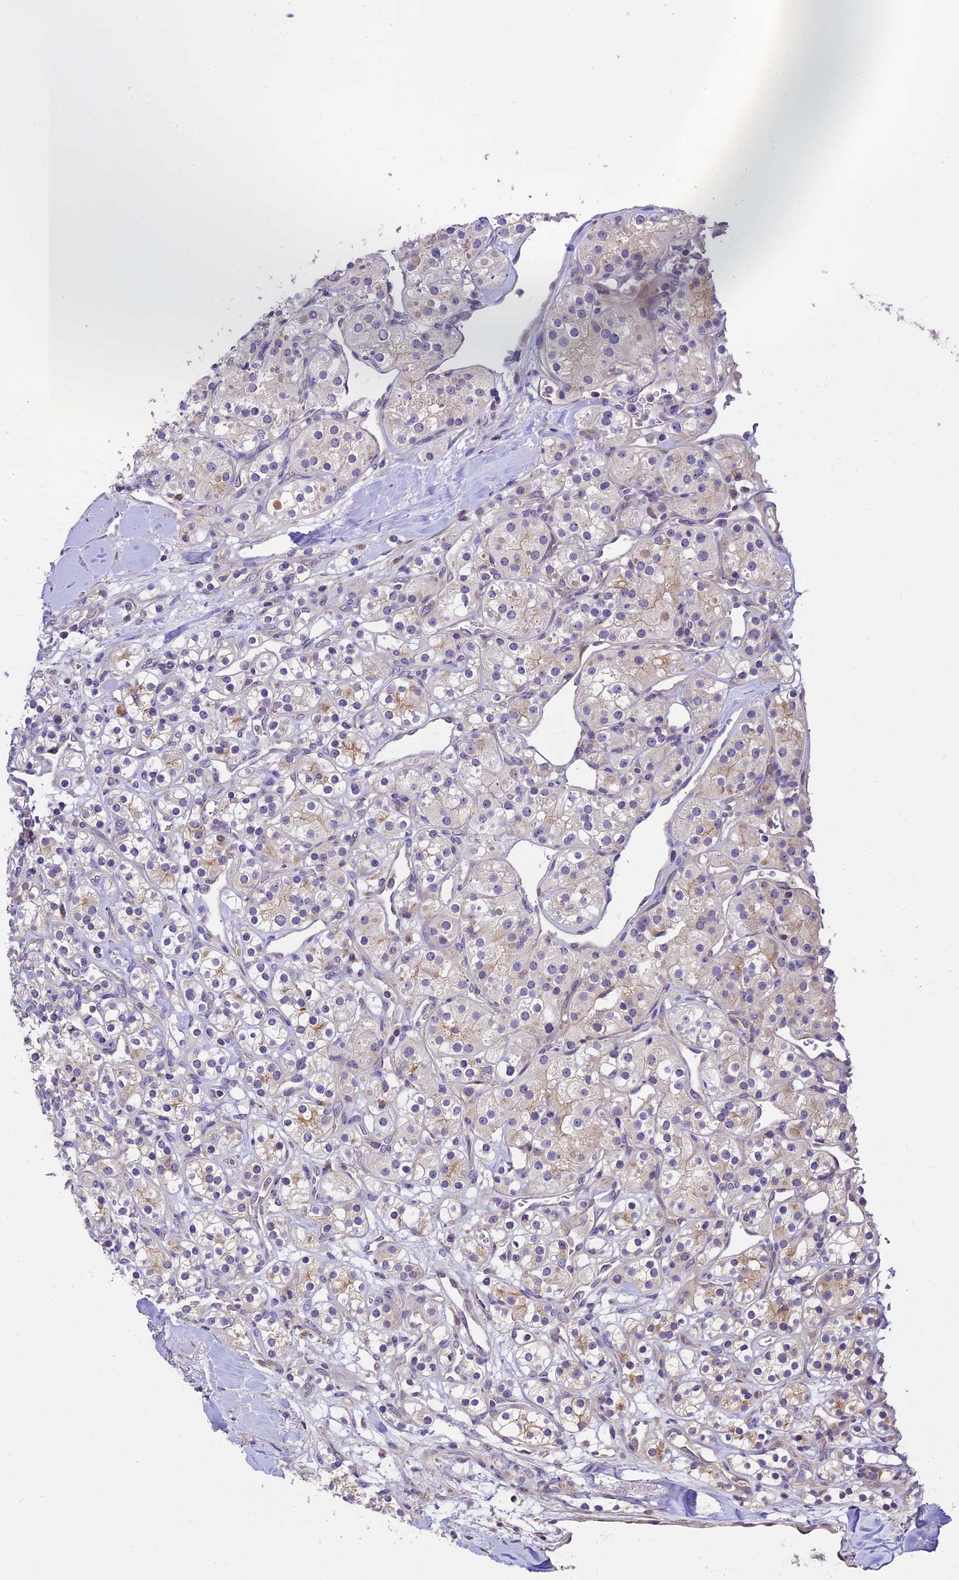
{"staining": {"intensity": "weak", "quantity": "<25%", "location": "cytoplasmic/membranous"}, "tissue": "renal cancer", "cell_type": "Tumor cells", "image_type": "cancer", "snomed": [{"axis": "morphology", "description": "Adenocarcinoma, NOS"}, {"axis": "topography", "description": "Kidney"}], "caption": "IHC of human adenocarcinoma (renal) demonstrates no expression in tumor cells.", "gene": "DGKH", "patient": {"sex": "male", "age": 77}}